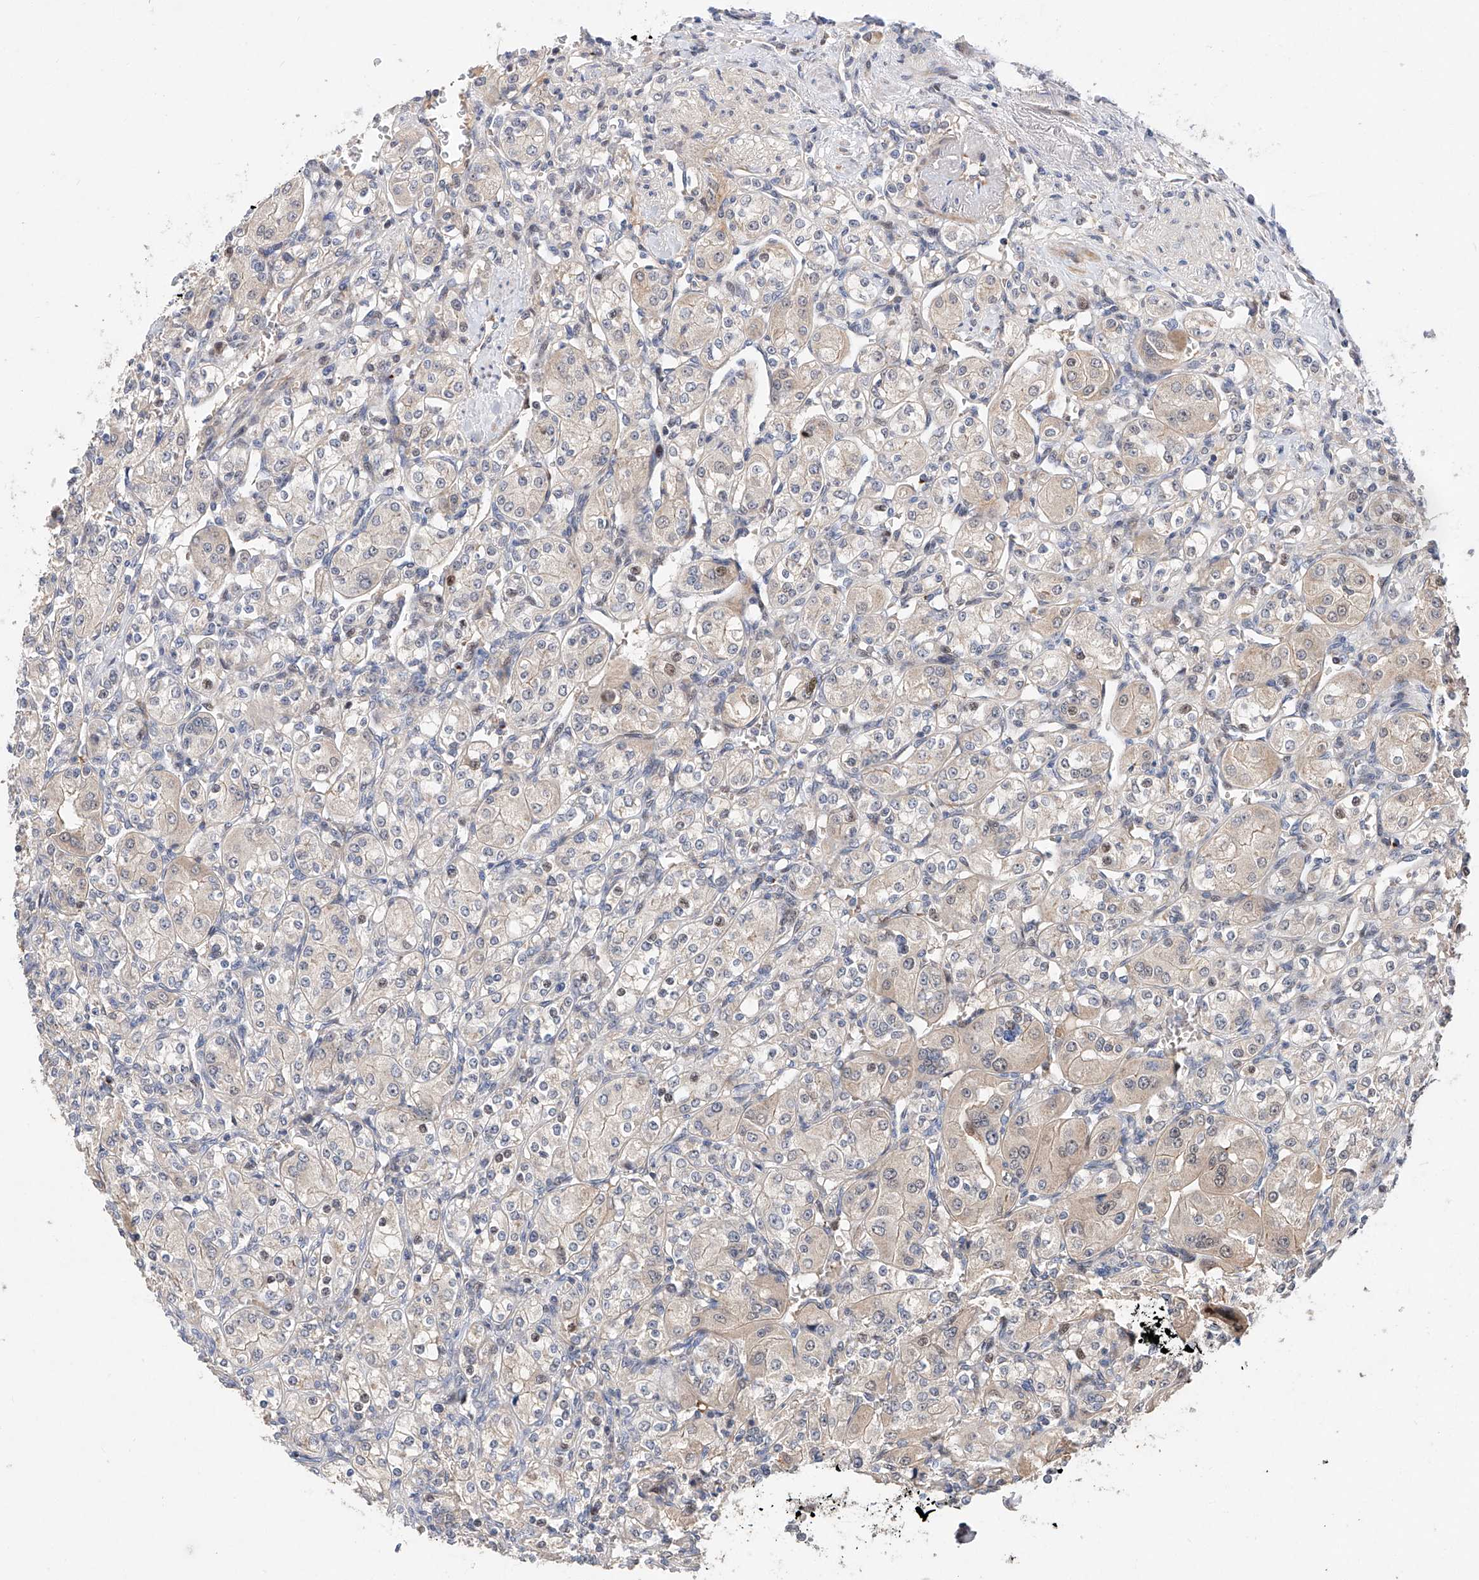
{"staining": {"intensity": "negative", "quantity": "none", "location": "none"}, "tissue": "renal cancer", "cell_type": "Tumor cells", "image_type": "cancer", "snomed": [{"axis": "morphology", "description": "Adenocarcinoma, NOS"}, {"axis": "topography", "description": "Kidney"}], "caption": "Renal cancer (adenocarcinoma) was stained to show a protein in brown. There is no significant expression in tumor cells.", "gene": "FUCA2", "patient": {"sex": "male", "age": 77}}